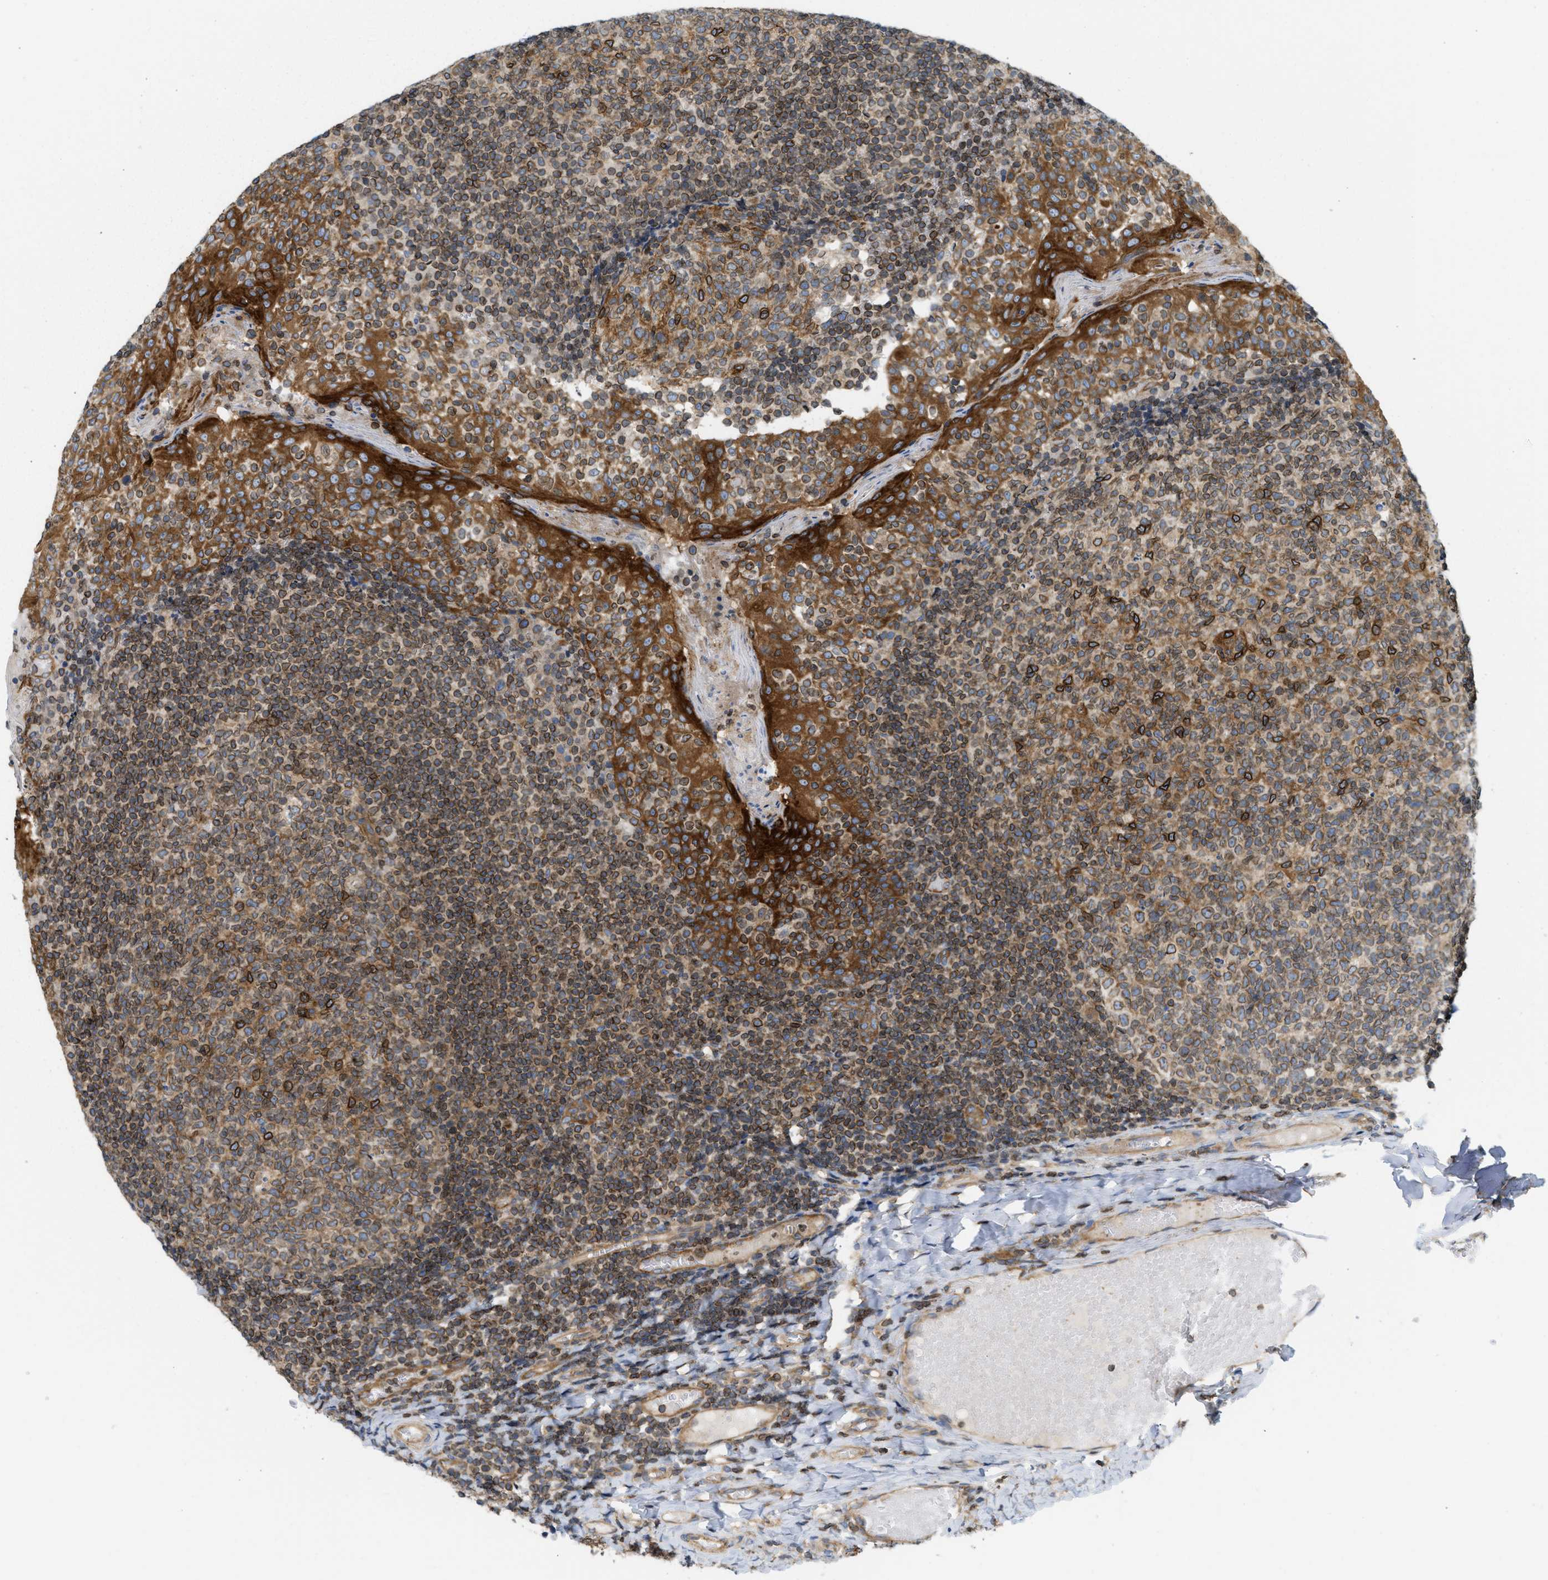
{"staining": {"intensity": "moderate", "quantity": "25%-75%", "location": "cytoplasmic/membranous,nuclear"}, "tissue": "tonsil", "cell_type": "Germinal center cells", "image_type": "normal", "snomed": [{"axis": "morphology", "description": "Normal tissue, NOS"}, {"axis": "topography", "description": "Tonsil"}], "caption": "IHC (DAB) staining of benign human tonsil exhibits moderate cytoplasmic/membranous,nuclear protein staining in about 25%-75% of germinal center cells. (Stains: DAB in brown, nuclei in blue, Microscopy: brightfield microscopy at high magnification).", "gene": "STRN", "patient": {"sex": "female", "age": 19}}